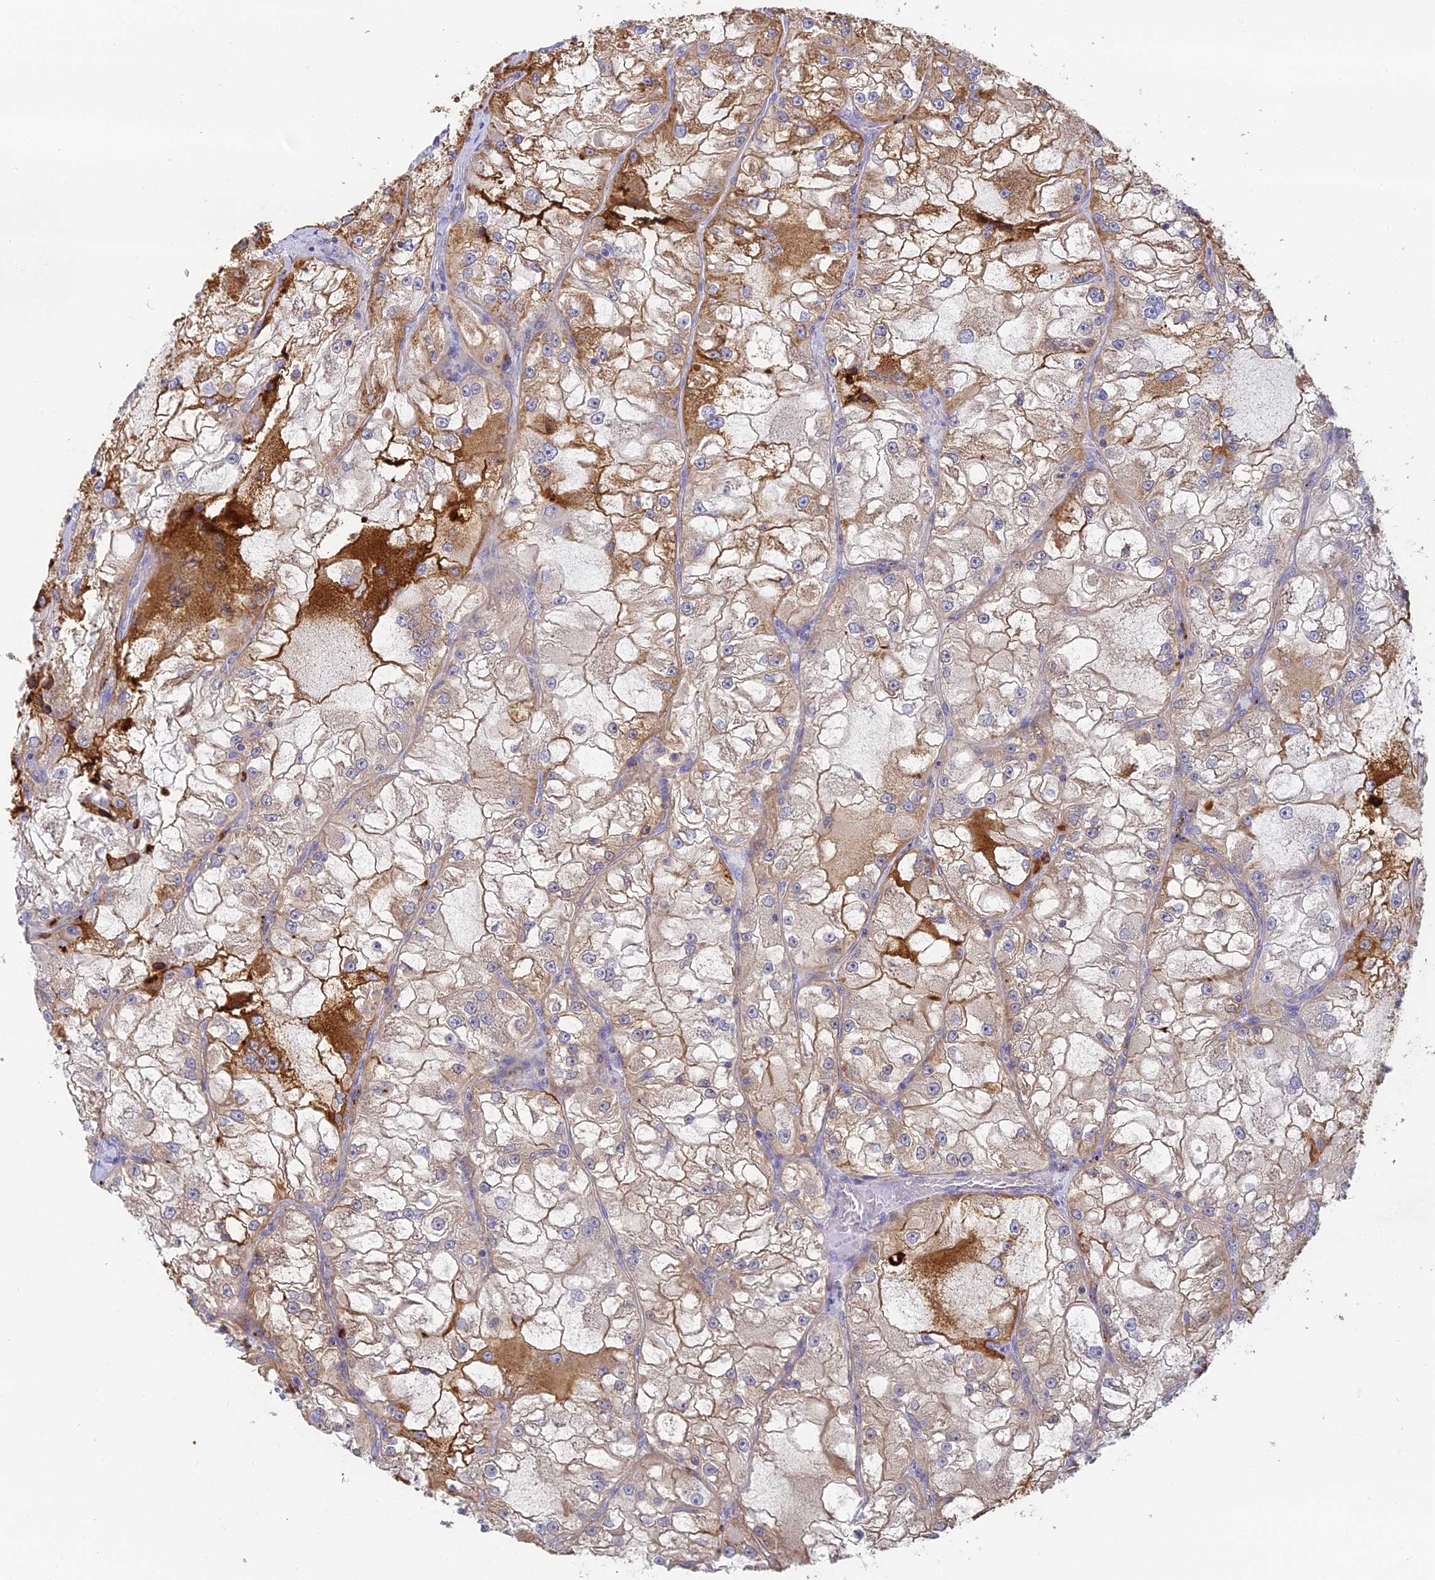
{"staining": {"intensity": "moderate", "quantity": "25%-75%", "location": "cytoplasmic/membranous"}, "tissue": "renal cancer", "cell_type": "Tumor cells", "image_type": "cancer", "snomed": [{"axis": "morphology", "description": "Adenocarcinoma, NOS"}, {"axis": "topography", "description": "Kidney"}], "caption": "A high-resolution micrograph shows immunohistochemistry (IHC) staining of renal adenocarcinoma, which demonstrates moderate cytoplasmic/membranous positivity in approximately 25%-75% of tumor cells. Nuclei are stained in blue.", "gene": "WDR6", "patient": {"sex": "female", "age": 72}}